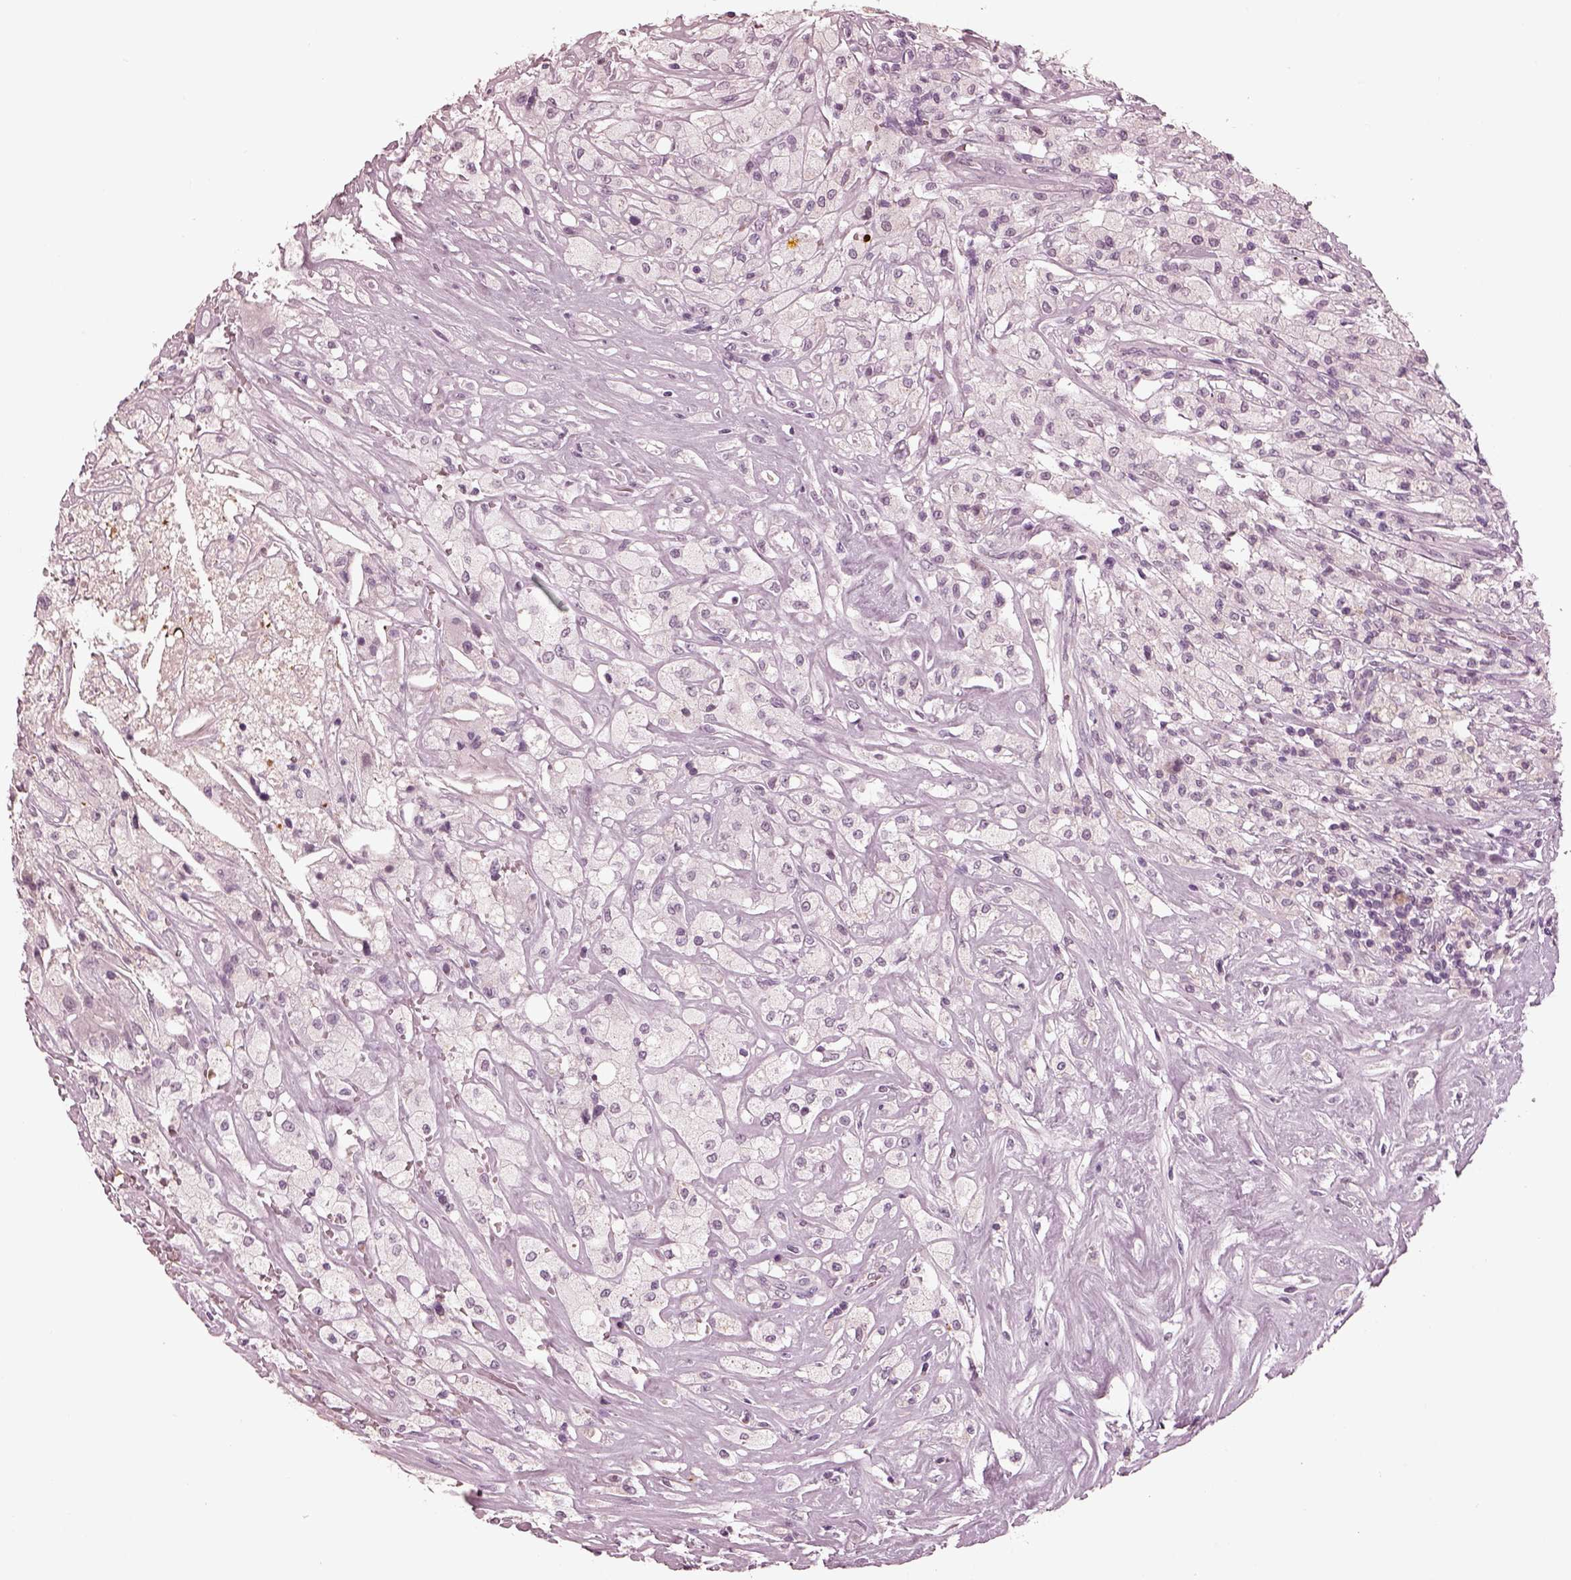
{"staining": {"intensity": "negative", "quantity": "none", "location": "none"}, "tissue": "testis cancer", "cell_type": "Tumor cells", "image_type": "cancer", "snomed": [{"axis": "morphology", "description": "Necrosis, NOS"}, {"axis": "morphology", "description": "Carcinoma, Embryonal, NOS"}, {"axis": "topography", "description": "Testis"}], "caption": "Protein analysis of testis embryonal carcinoma reveals no significant staining in tumor cells. (DAB immunohistochemistry (IHC) with hematoxylin counter stain).", "gene": "KCNA2", "patient": {"sex": "male", "age": 19}}